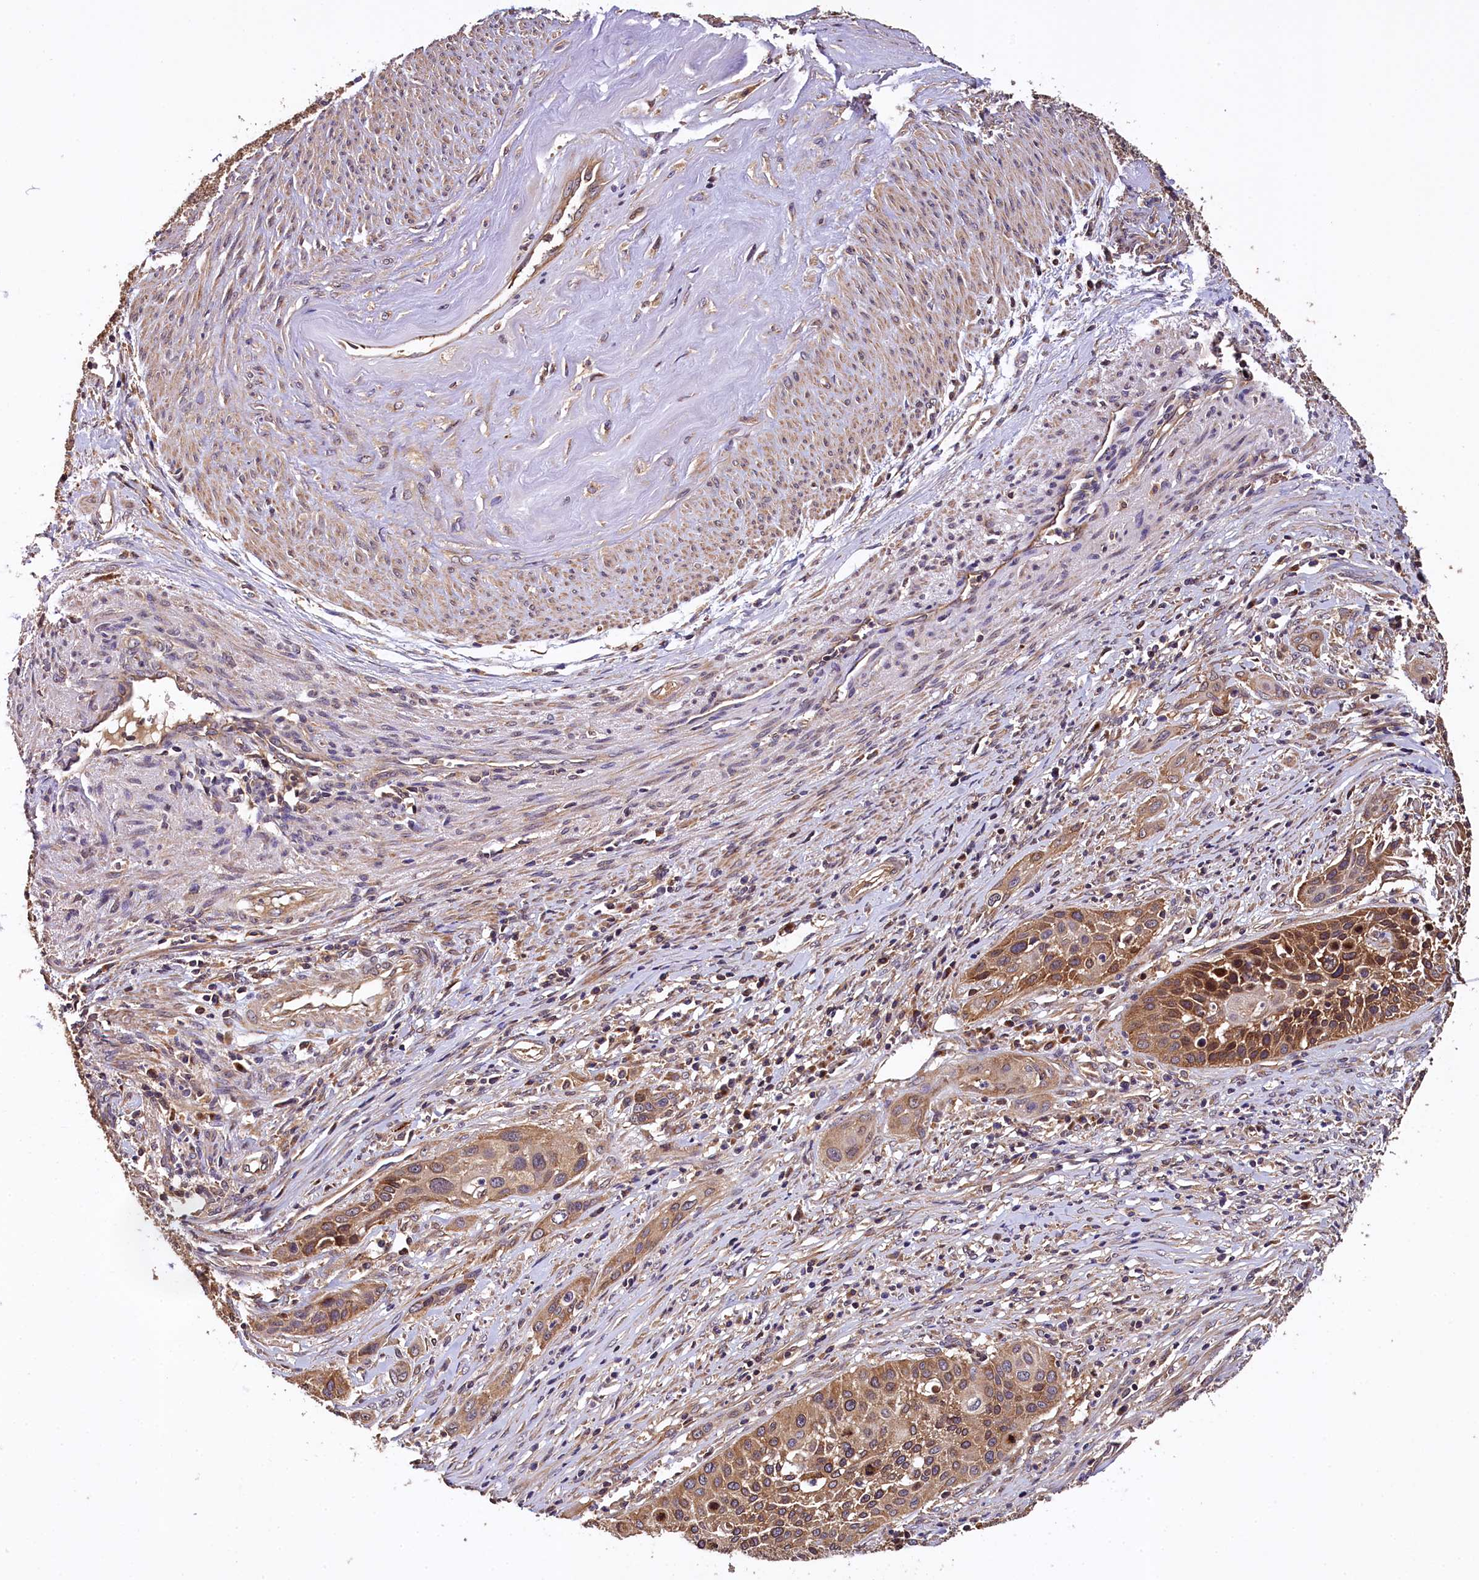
{"staining": {"intensity": "moderate", "quantity": ">75%", "location": "cytoplasmic/membranous"}, "tissue": "cervical cancer", "cell_type": "Tumor cells", "image_type": "cancer", "snomed": [{"axis": "morphology", "description": "Squamous cell carcinoma, NOS"}, {"axis": "topography", "description": "Cervix"}], "caption": "High-power microscopy captured an immunohistochemistry (IHC) photomicrograph of squamous cell carcinoma (cervical), revealing moderate cytoplasmic/membranous positivity in about >75% of tumor cells.", "gene": "KLC2", "patient": {"sex": "female", "age": 34}}